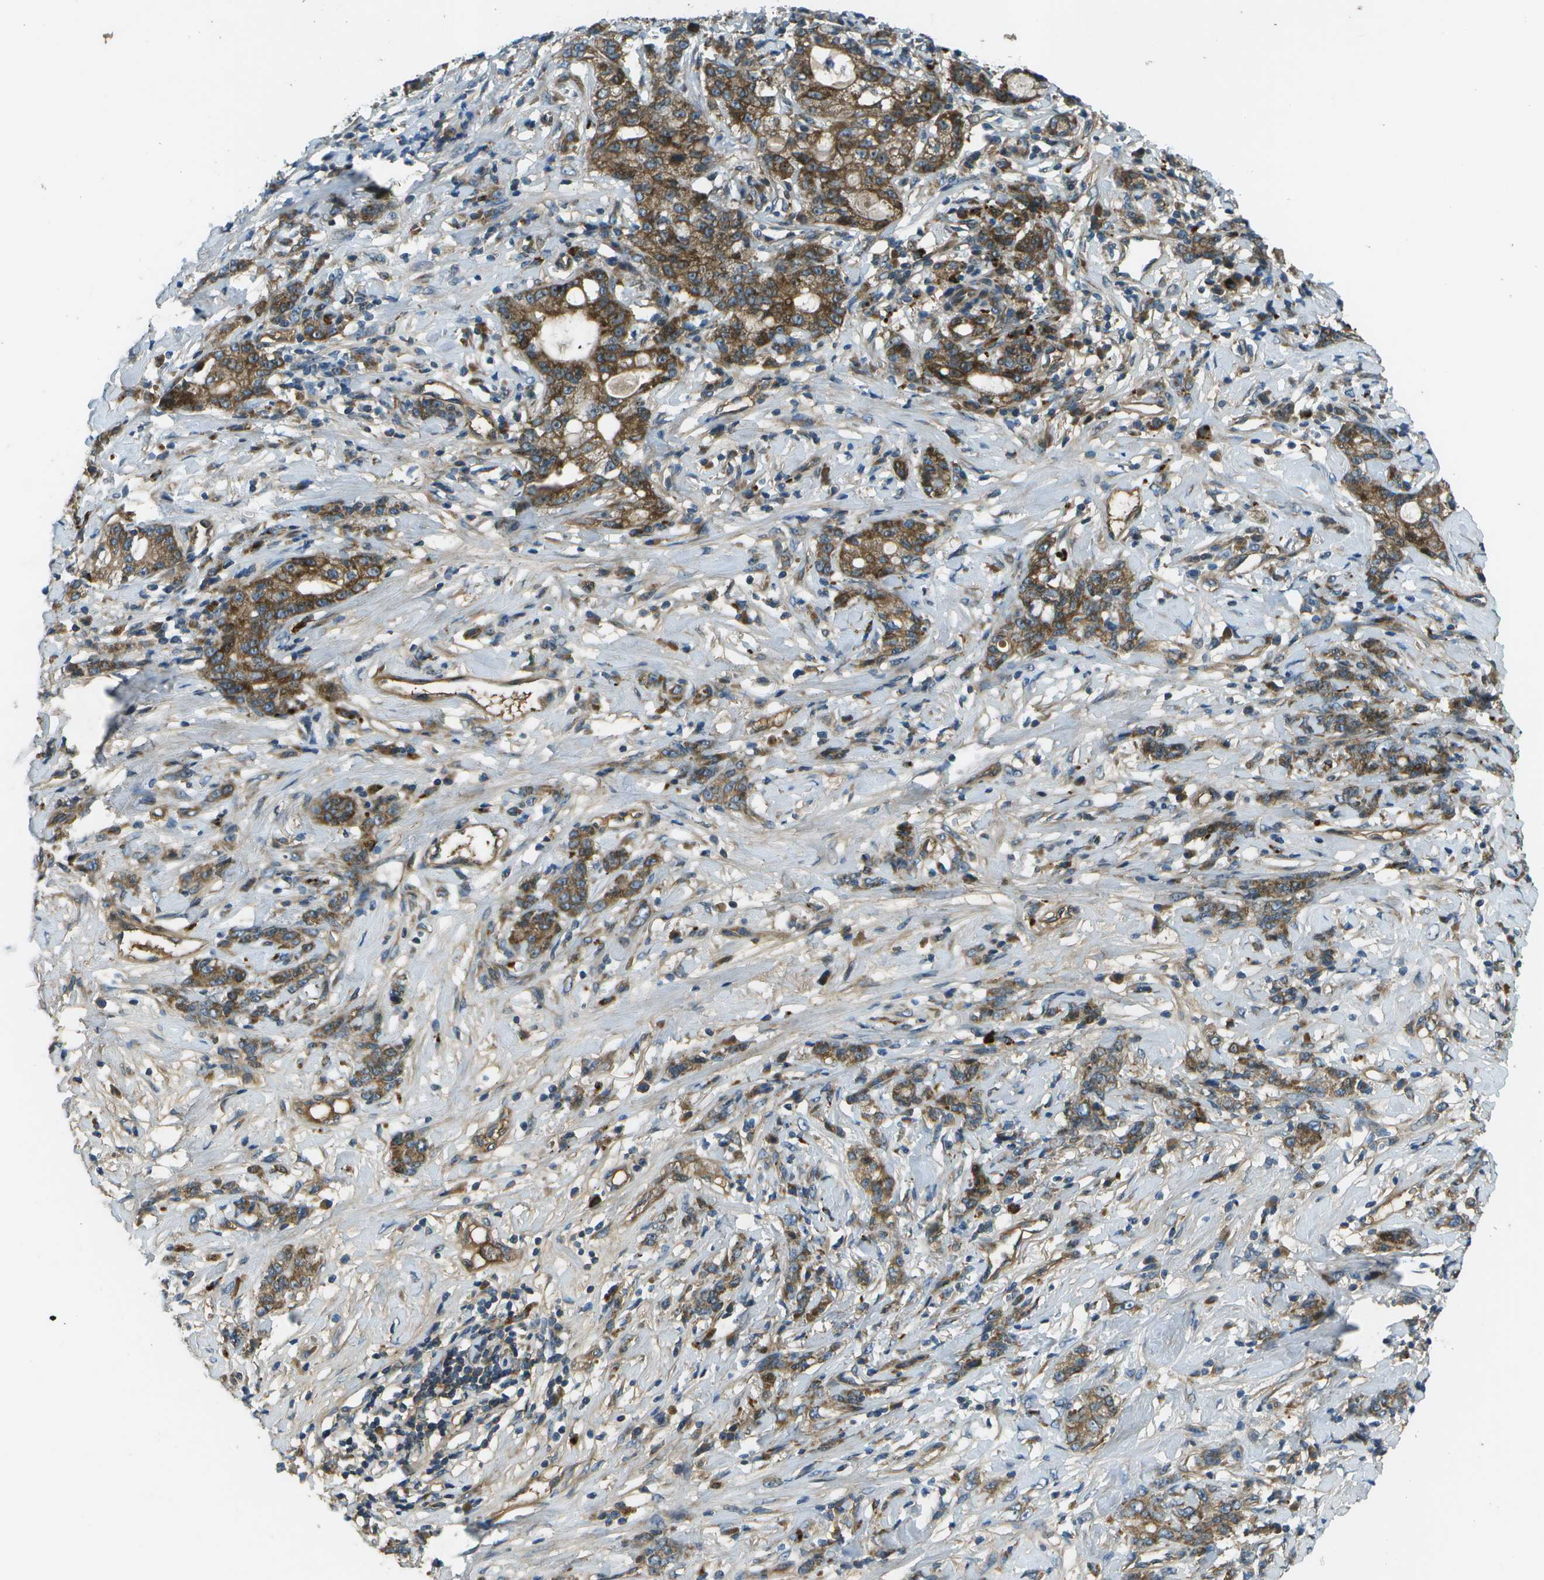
{"staining": {"intensity": "moderate", "quantity": ">75%", "location": "cytoplasmic/membranous"}, "tissue": "stomach cancer", "cell_type": "Tumor cells", "image_type": "cancer", "snomed": [{"axis": "morphology", "description": "Adenocarcinoma, NOS"}, {"axis": "topography", "description": "Stomach, lower"}], "caption": "Stomach adenocarcinoma stained for a protein exhibits moderate cytoplasmic/membranous positivity in tumor cells. The staining was performed using DAB, with brown indicating positive protein expression. Nuclei are stained blue with hematoxylin.", "gene": "PXYLP1", "patient": {"sex": "male", "age": 88}}